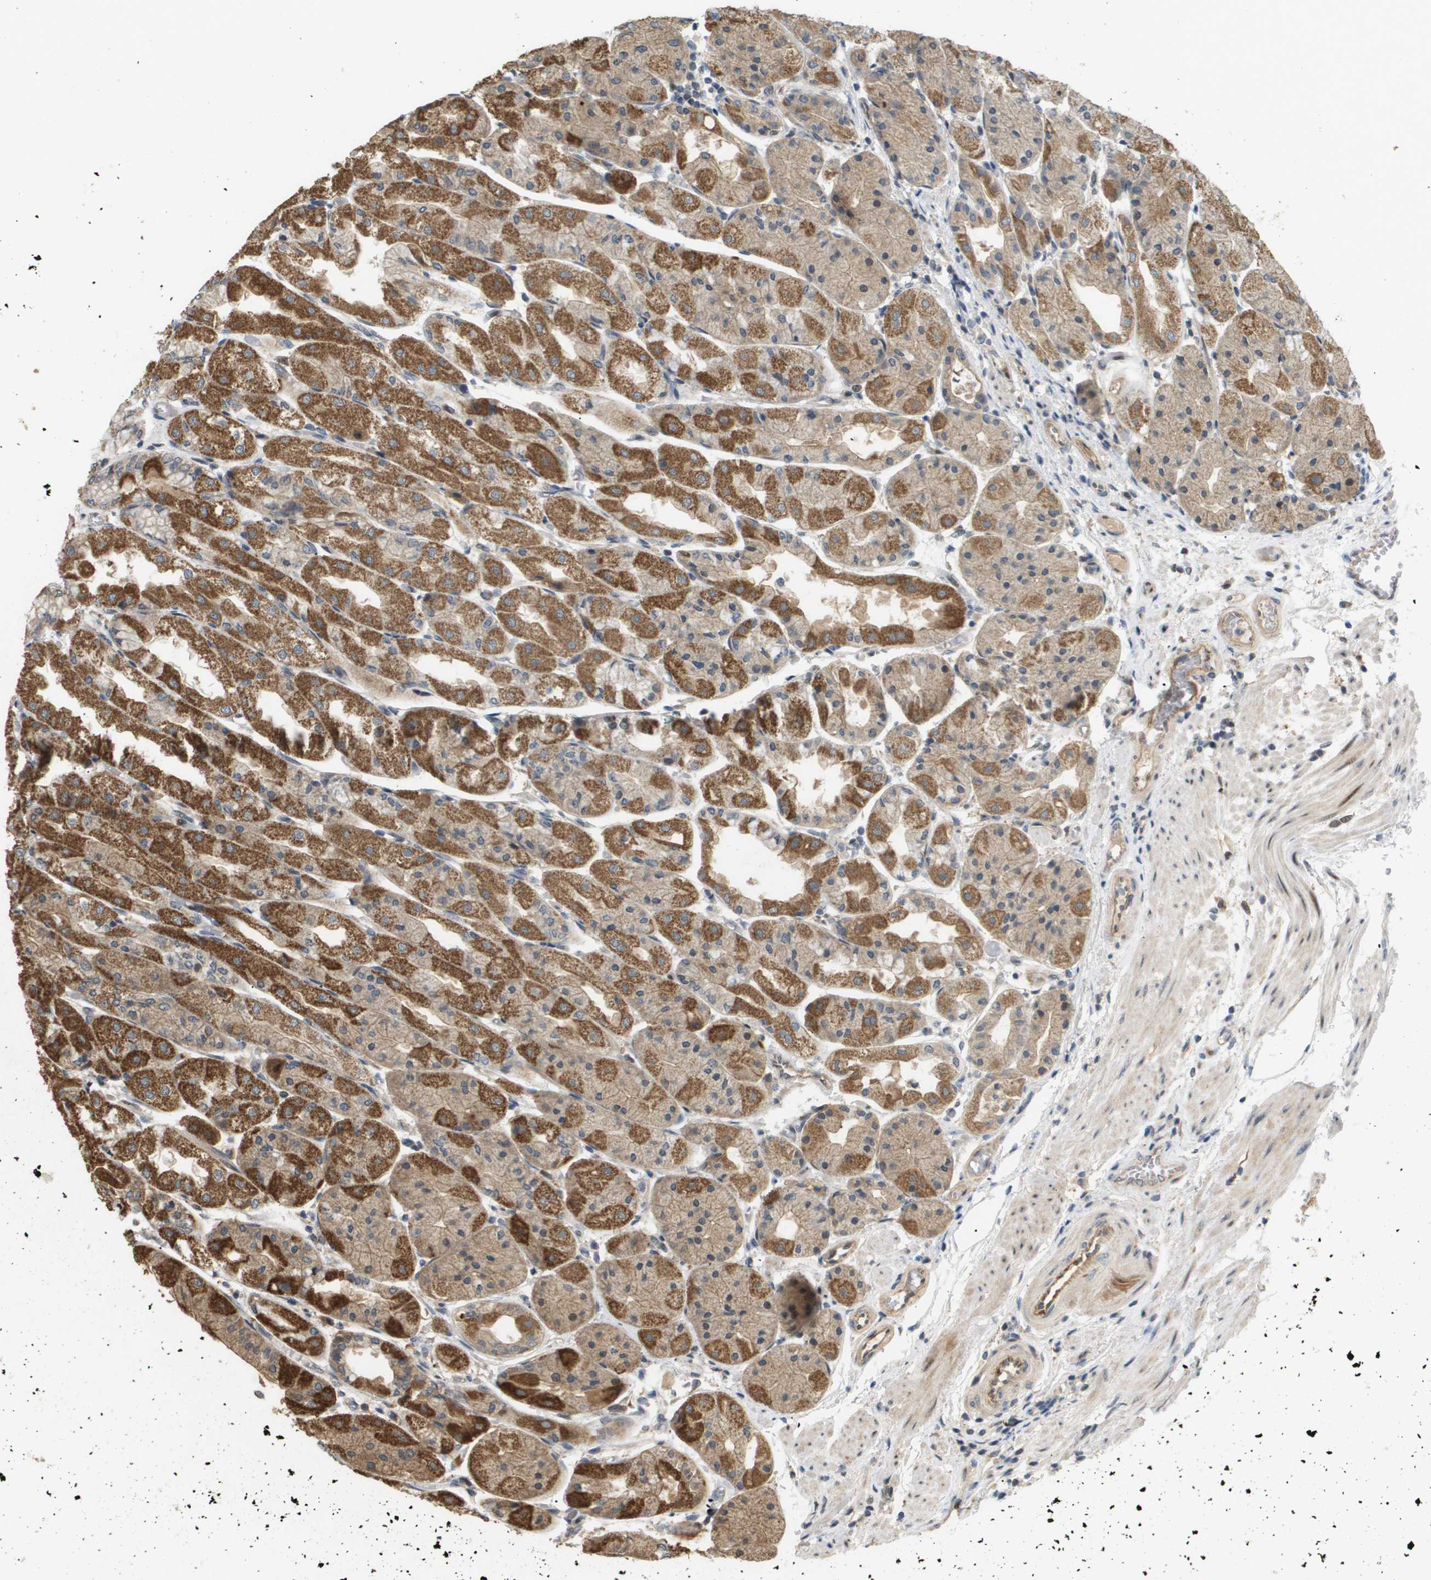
{"staining": {"intensity": "strong", "quantity": ">75%", "location": "cytoplasmic/membranous"}, "tissue": "stomach", "cell_type": "Glandular cells", "image_type": "normal", "snomed": [{"axis": "morphology", "description": "Normal tissue, NOS"}, {"axis": "topography", "description": "Stomach, upper"}], "caption": "Stomach stained for a protein reveals strong cytoplasmic/membranous positivity in glandular cells.", "gene": "PDGFB", "patient": {"sex": "male", "age": 72}}